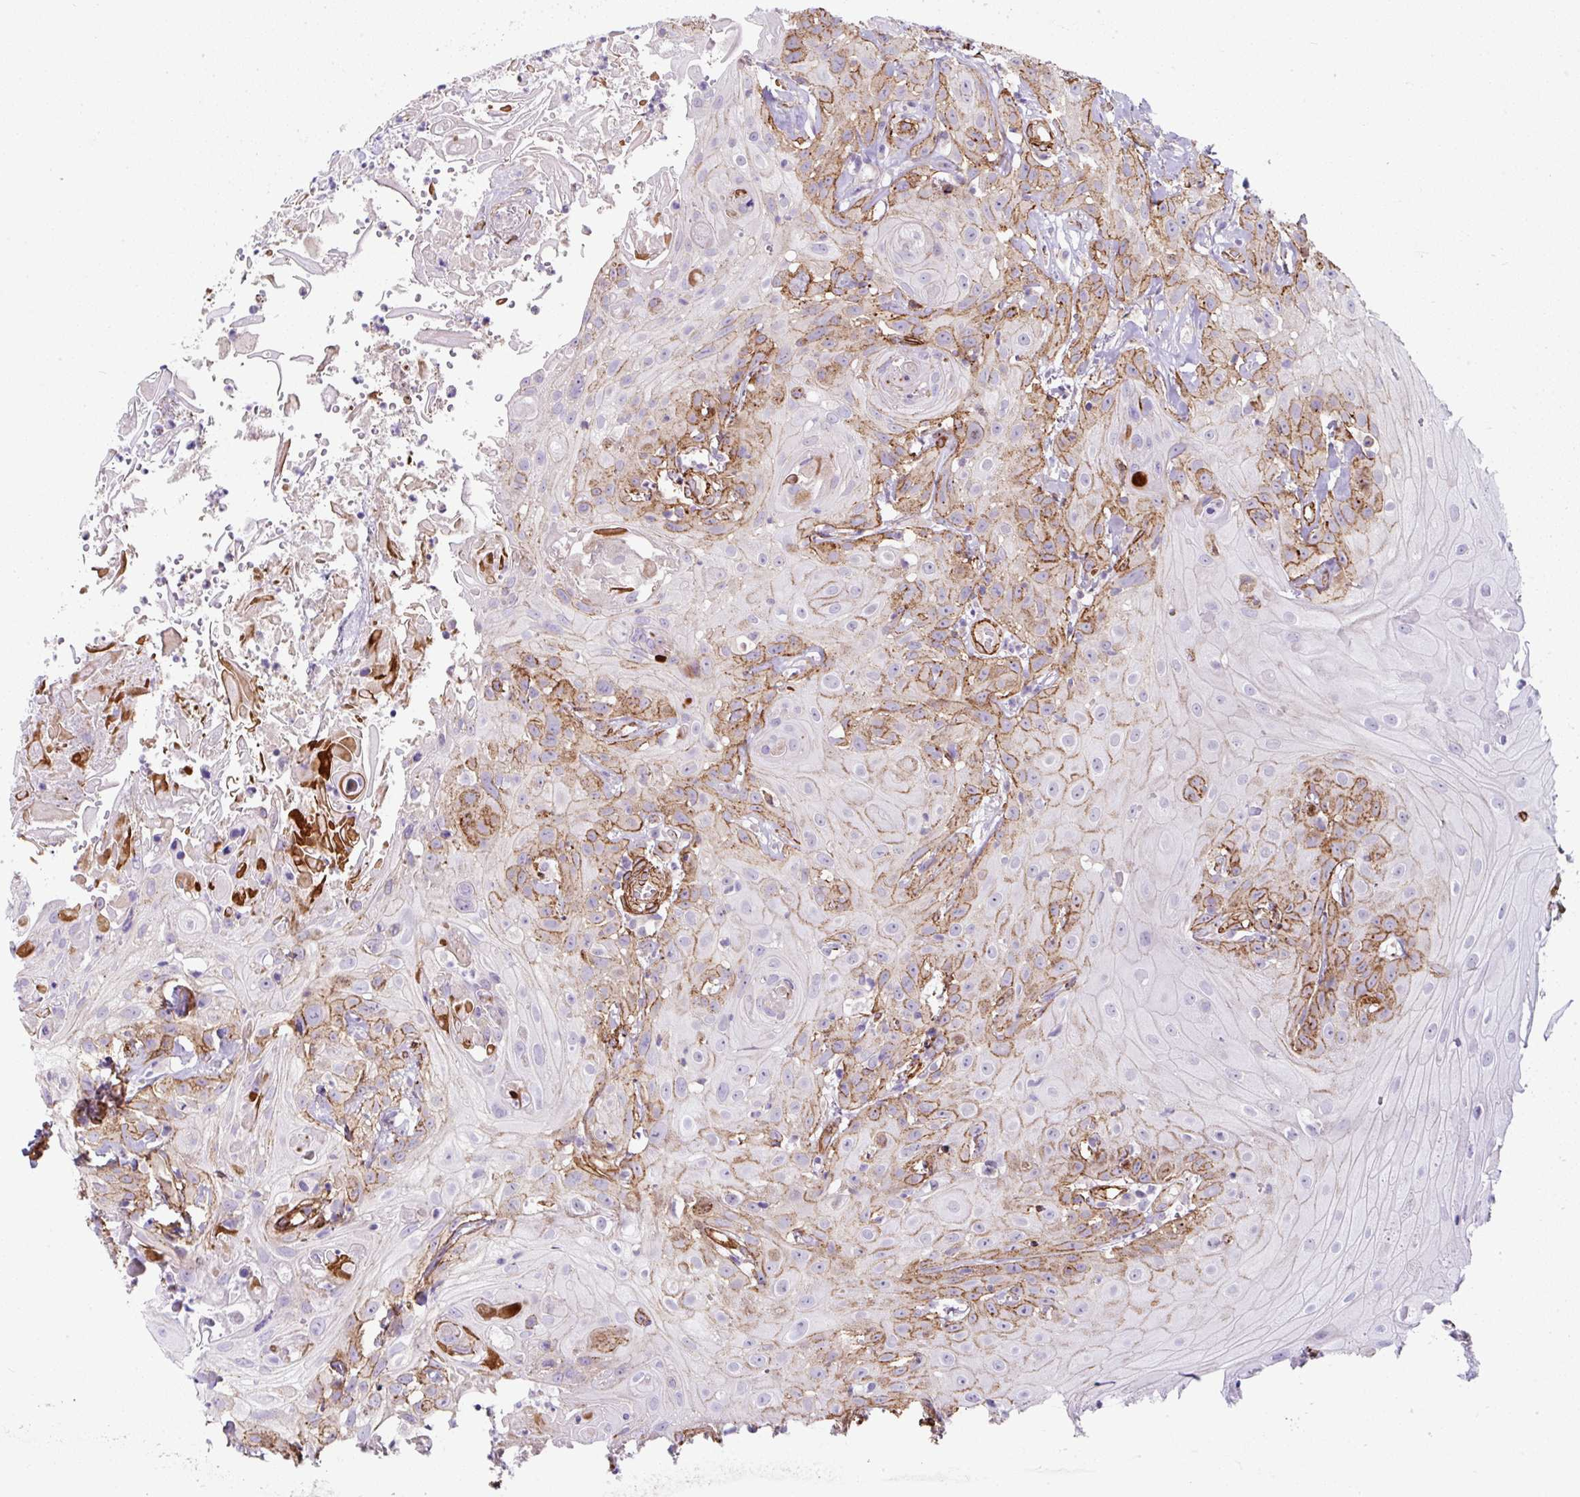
{"staining": {"intensity": "moderate", "quantity": "<25%", "location": "cytoplasmic/membranous"}, "tissue": "head and neck cancer", "cell_type": "Tumor cells", "image_type": "cancer", "snomed": [{"axis": "morphology", "description": "Squamous cell carcinoma, NOS"}, {"axis": "topography", "description": "Skin"}, {"axis": "topography", "description": "Head-Neck"}], "caption": "Protein staining by IHC demonstrates moderate cytoplasmic/membranous expression in approximately <25% of tumor cells in head and neck cancer.", "gene": "ANKUB1", "patient": {"sex": "male", "age": 80}}